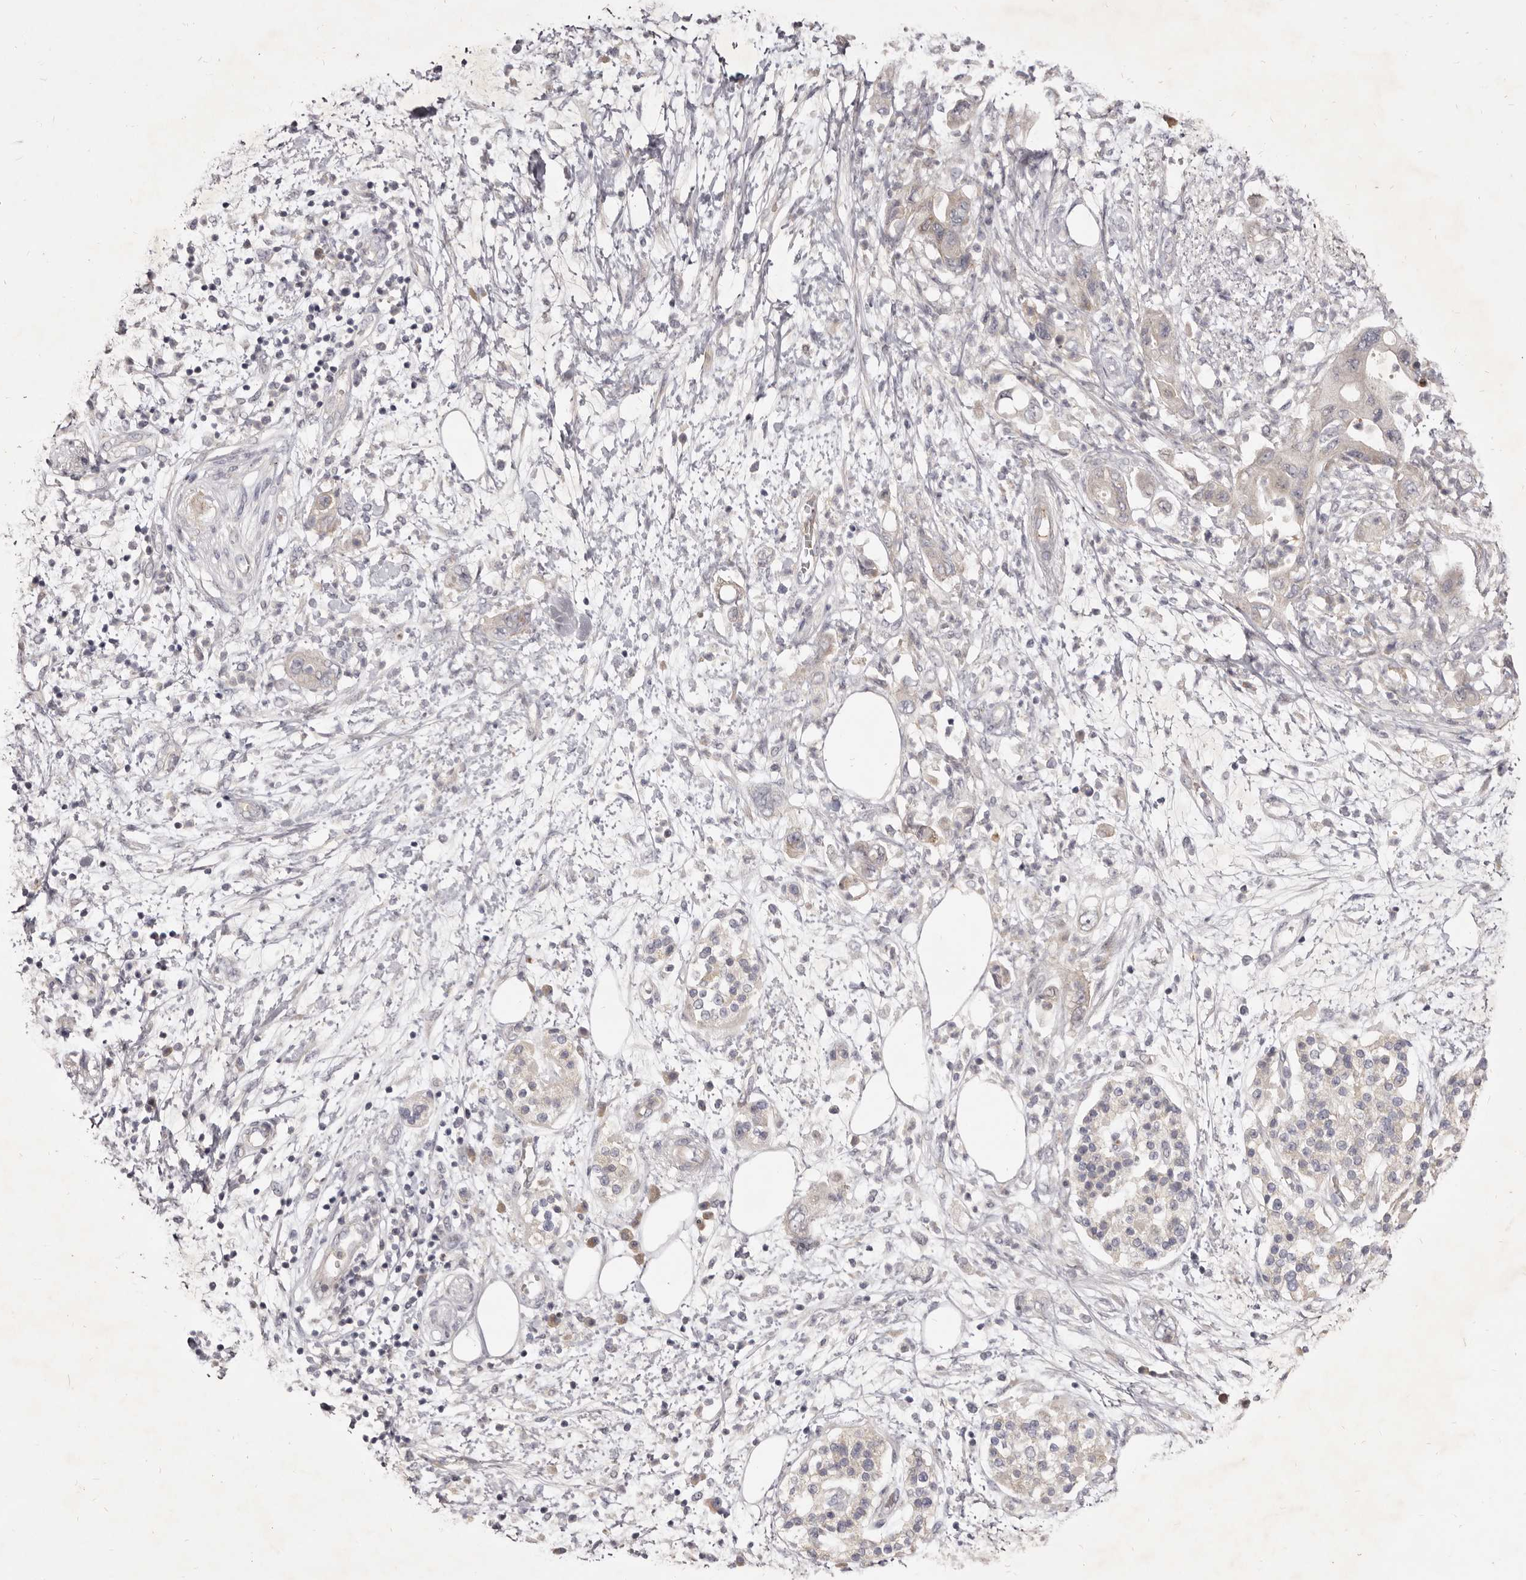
{"staining": {"intensity": "negative", "quantity": "none", "location": "none"}, "tissue": "pancreatic cancer", "cell_type": "Tumor cells", "image_type": "cancer", "snomed": [{"axis": "morphology", "description": "Adenocarcinoma, NOS"}, {"axis": "topography", "description": "Pancreas"}], "caption": "Tumor cells show no significant expression in pancreatic cancer.", "gene": "KIF2B", "patient": {"sex": "female", "age": 73}}